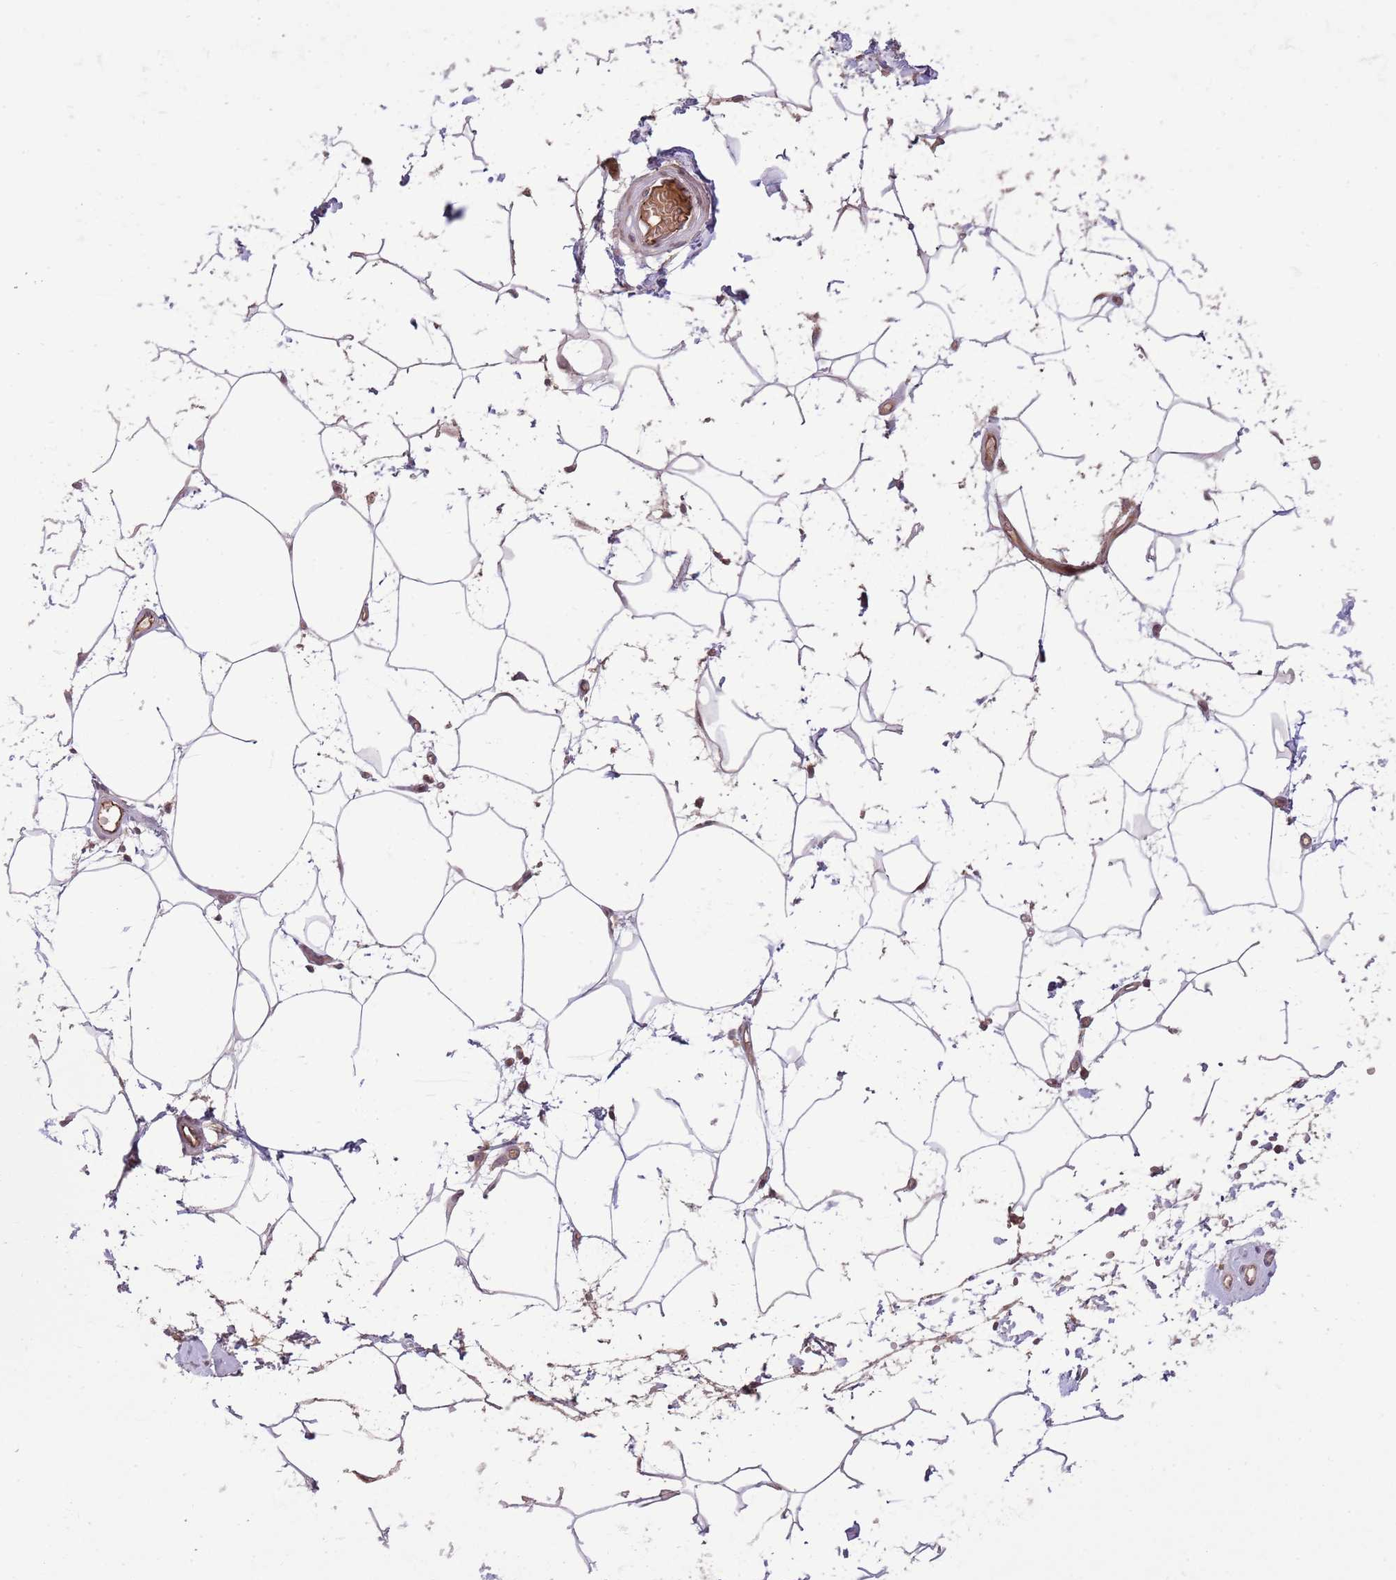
{"staining": {"intensity": "weak", "quantity": ">75%", "location": "cytoplasmic/membranous"}, "tissue": "adipose tissue", "cell_type": "Adipocytes", "image_type": "normal", "snomed": [{"axis": "morphology", "description": "Normal tissue, NOS"}, {"axis": "topography", "description": "Soft tissue"}, {"axis": "topography", "description": "Adipose tissue"}, {"axis": "topography", "description": "Vascular tissue"}, {"axis": "topography", "description": "Peripheral nerve tissue"}], "caption": "High-power microscopy captured an IHC photomicrograph of benign adipose tissue, revealing weak cytoplasmic/membranous staining in about >75% of adipocytes.", "gene": "DPP10", "patient": {"sex": "male", "age": 74}}